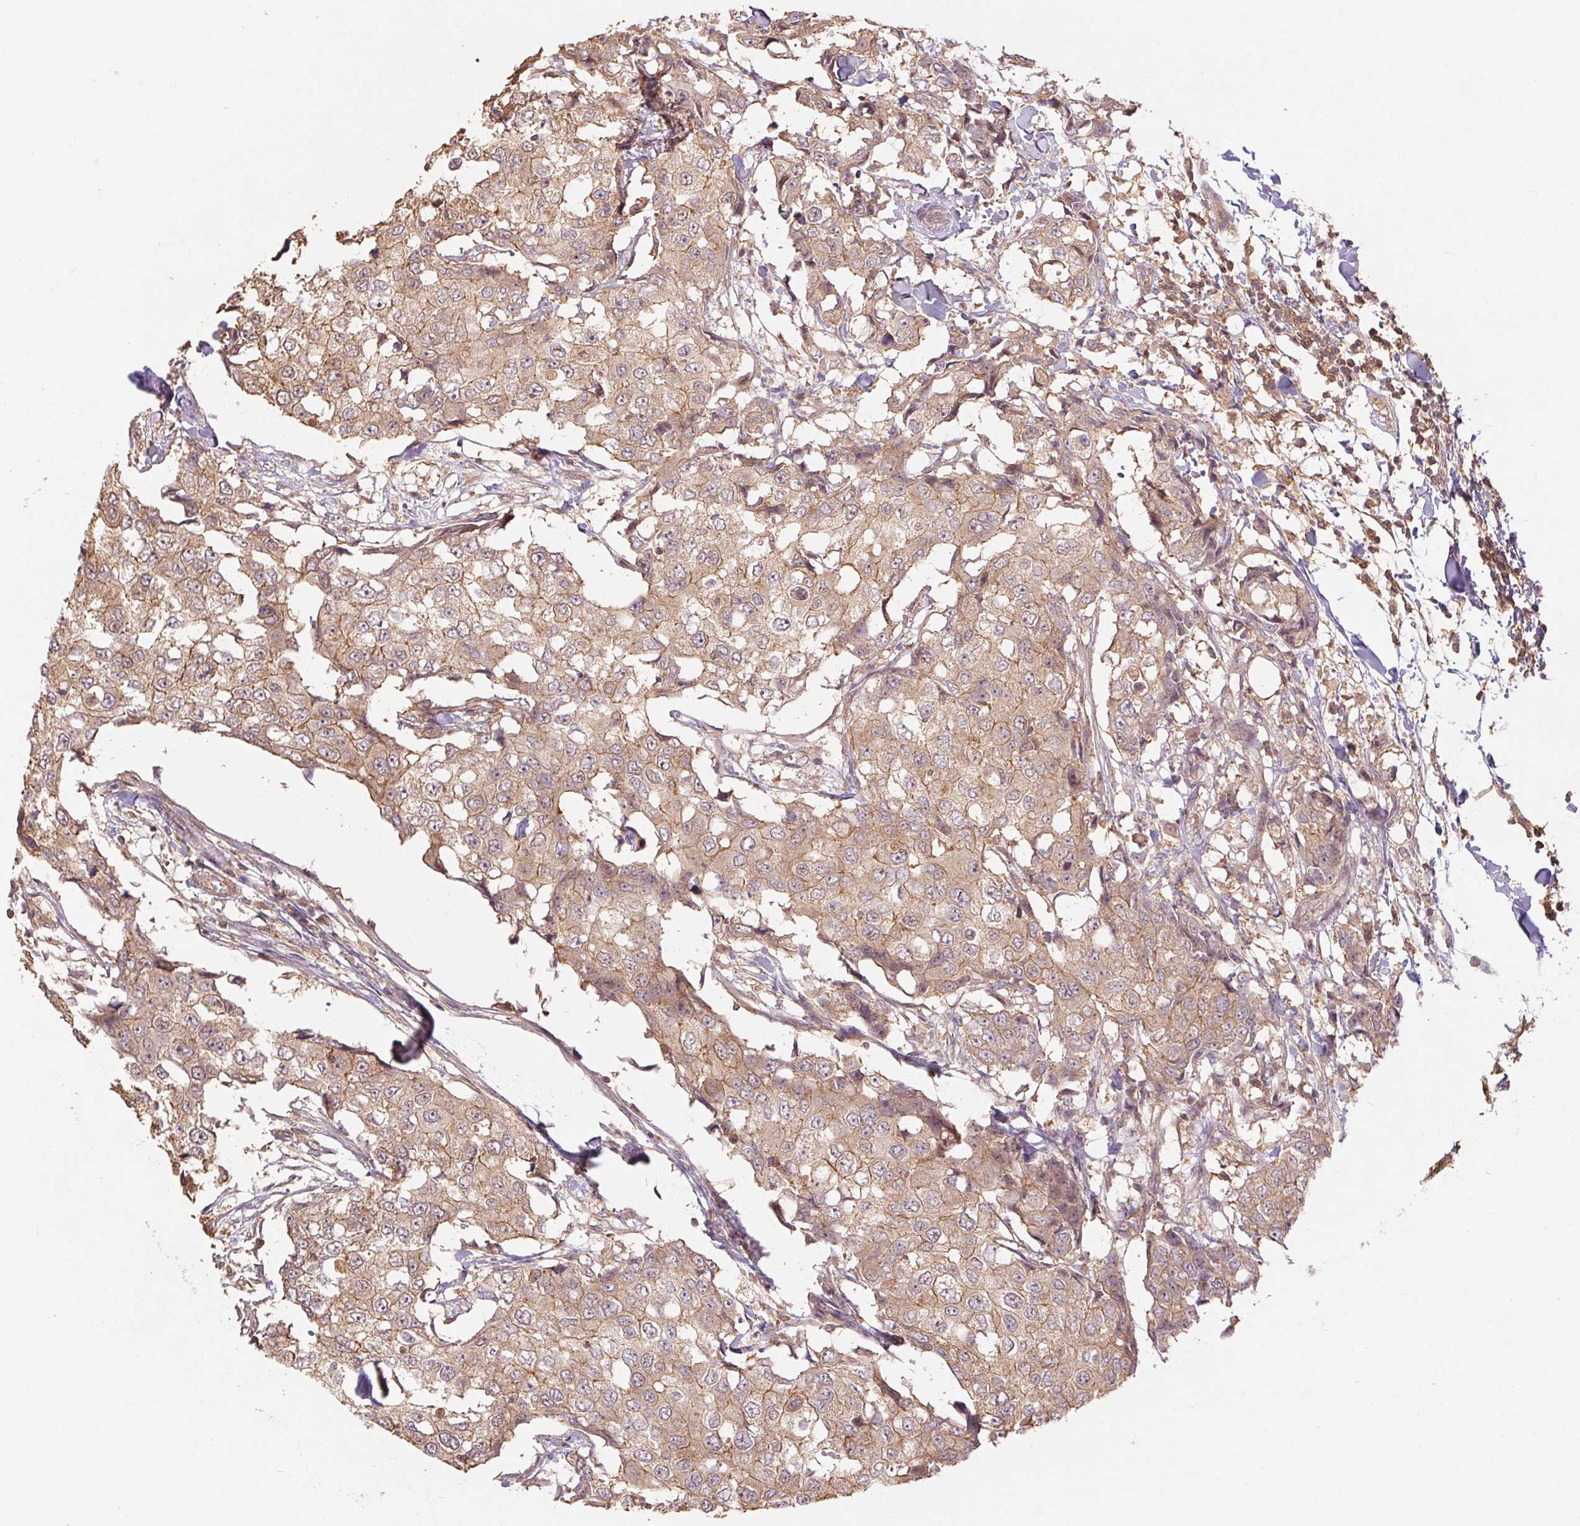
{"staining": {"intensity": "moderate", "quantity": "25%-75%", "location": "cytoplasmic/membranous"}, "tissue": "breast cancer", "cell_type": "Tumor cells", "image_type": "cancer", "snomed": [{"axis": "morphology", "description": "Duct carcinoma"}, {"axis": "topography", "description": "Breast"}], "caption": "Intraductal carcinoma (breast) tissue displays moderate cytoplasmic/membranous expression in about 25%-75% of tumor cells, visualized by immunohistochemistry. (DAB = brown stain, brightfield microscopy at high magnification).", "gene": "TUBA3D", "patient": {"sex": "female", "age": 27}}